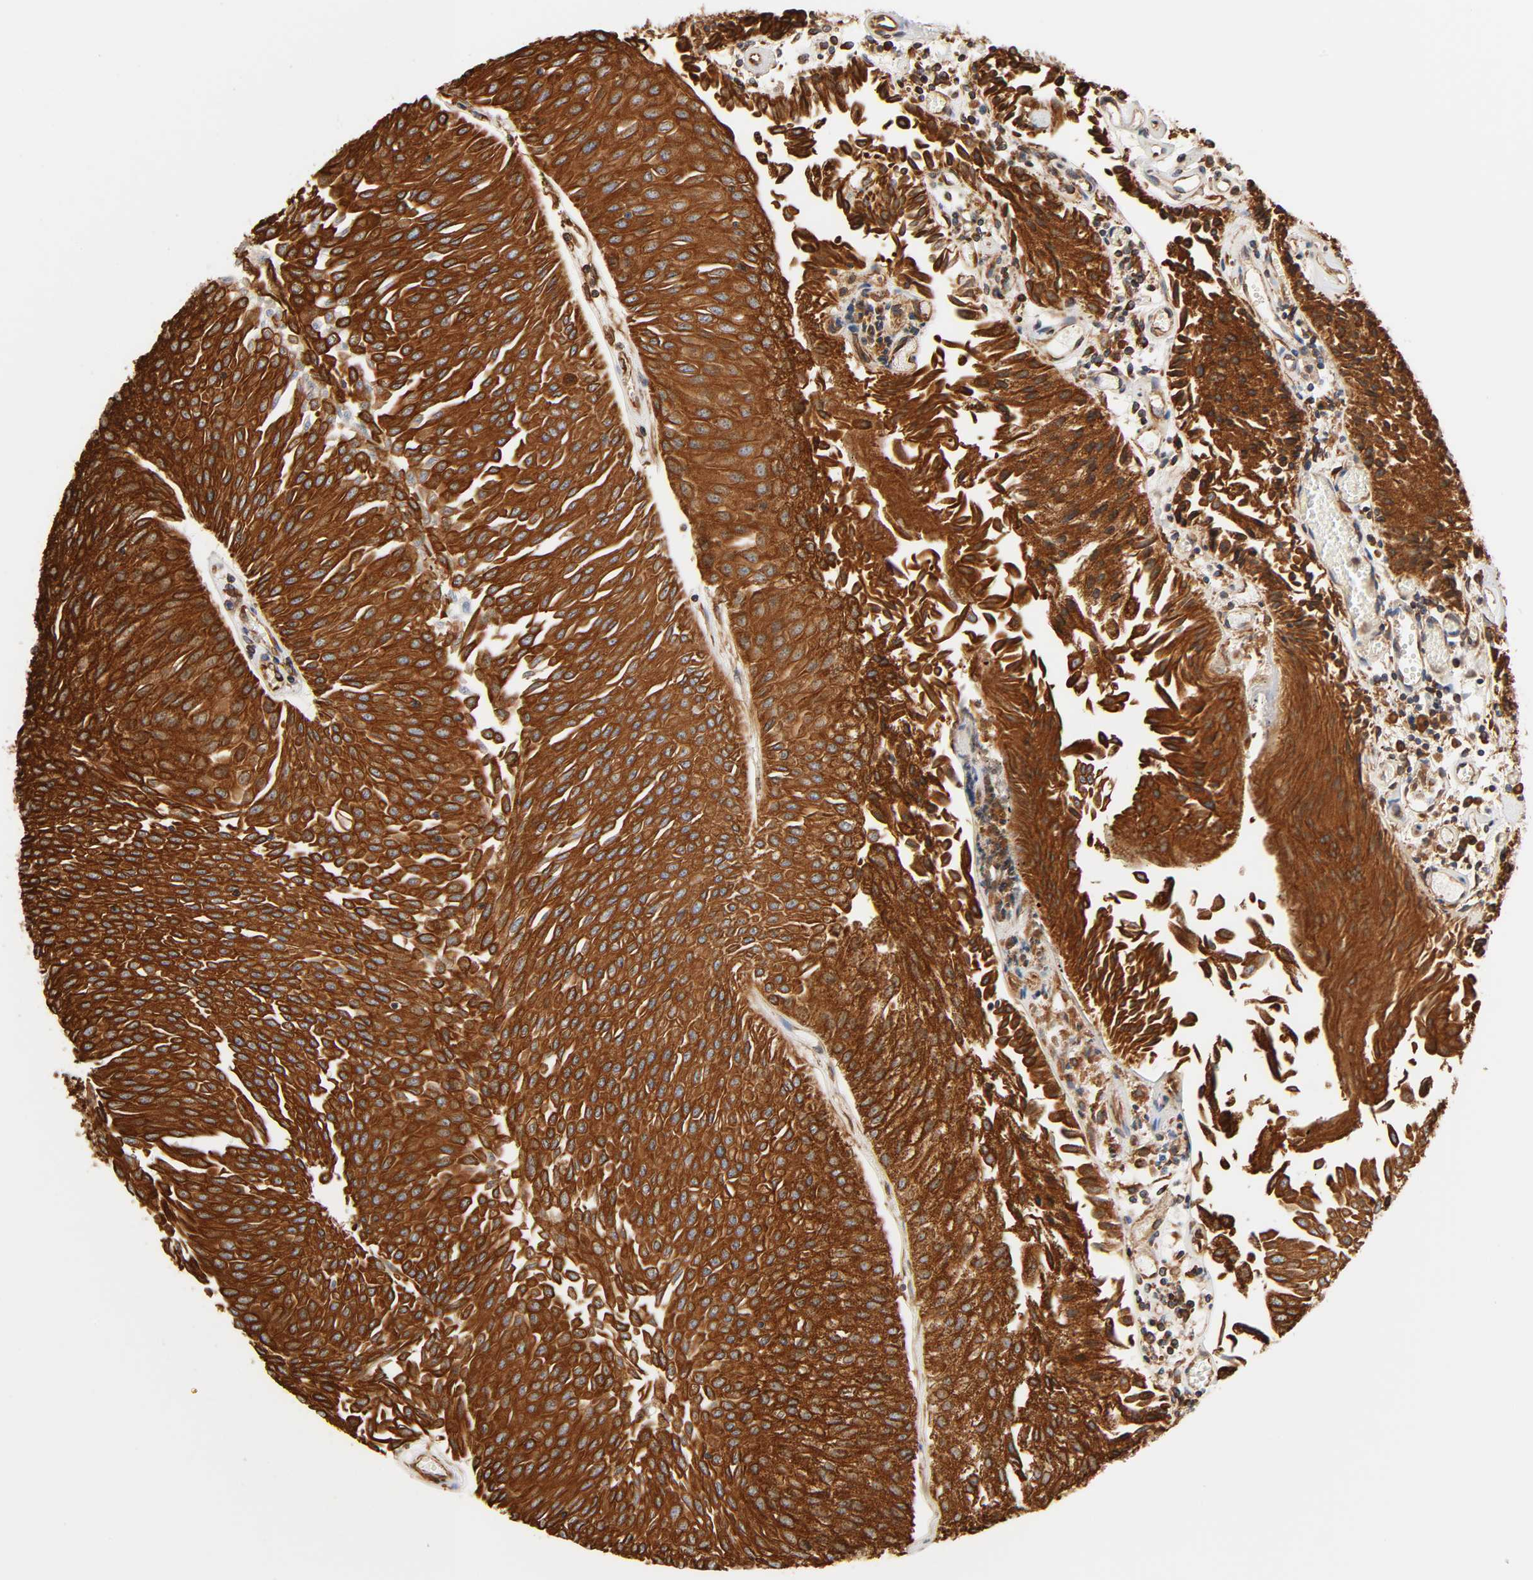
{"staining": {"intensity": "strong", "quantity": ">75%", "location": "cytoplasmic/membranous"}, "tissue": "urothelial cancer", "cell_type": "Tumor cells", "image_type": "cancer", "snomed": [{"axis": "morphology", "description": "Urothelial carcinoma, Low grade"}, {"axis": "topography", "description": "Urinary bladder"}], "caption": "IHC of urothelial carcinoma (low-grade) reveals high levels of strong cytoplasmic/membranous expression in approximately >75% of tumor cells. Nuclei are stained in blue.", "gene": "BCAP31", "patient": {"sex": "male", "age": 86}}